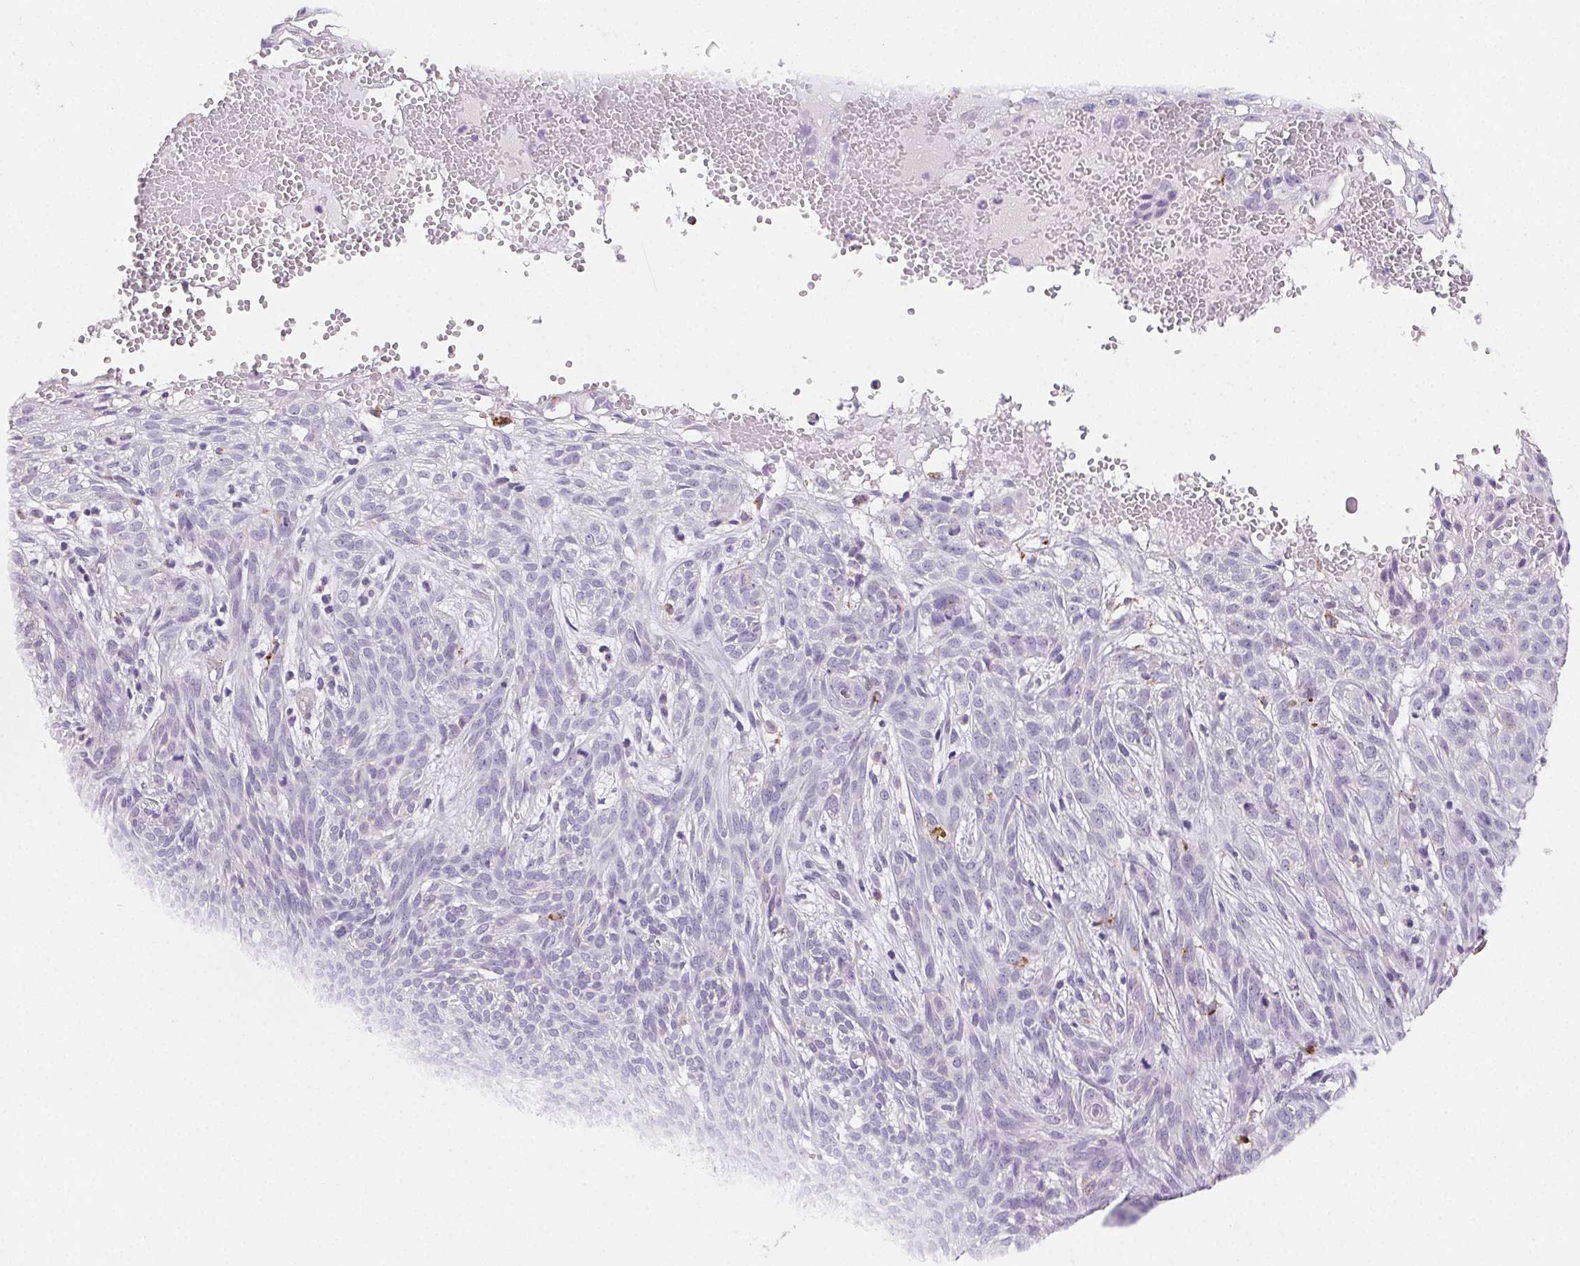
{"staining": {"intensity": "negative", "quantity": "none", "location": "none"}, "tissue": "skin cancer", "cell_type": "Tumor cells", "image_type": "cancer", "snomed": [{"axis": "morphology", "description": "Basal cell carcinoma"}, {"axis": "topography", "description": "Skin"}], "caption": "Immunohistochemistry histopathology image of neoplastic tissue: basal cell carcinoma (skin) stained with DAB shows no significant protein staining in tumor cells.", "gene": "LIPA", "patient": {"sex": "male", "age": 84}}